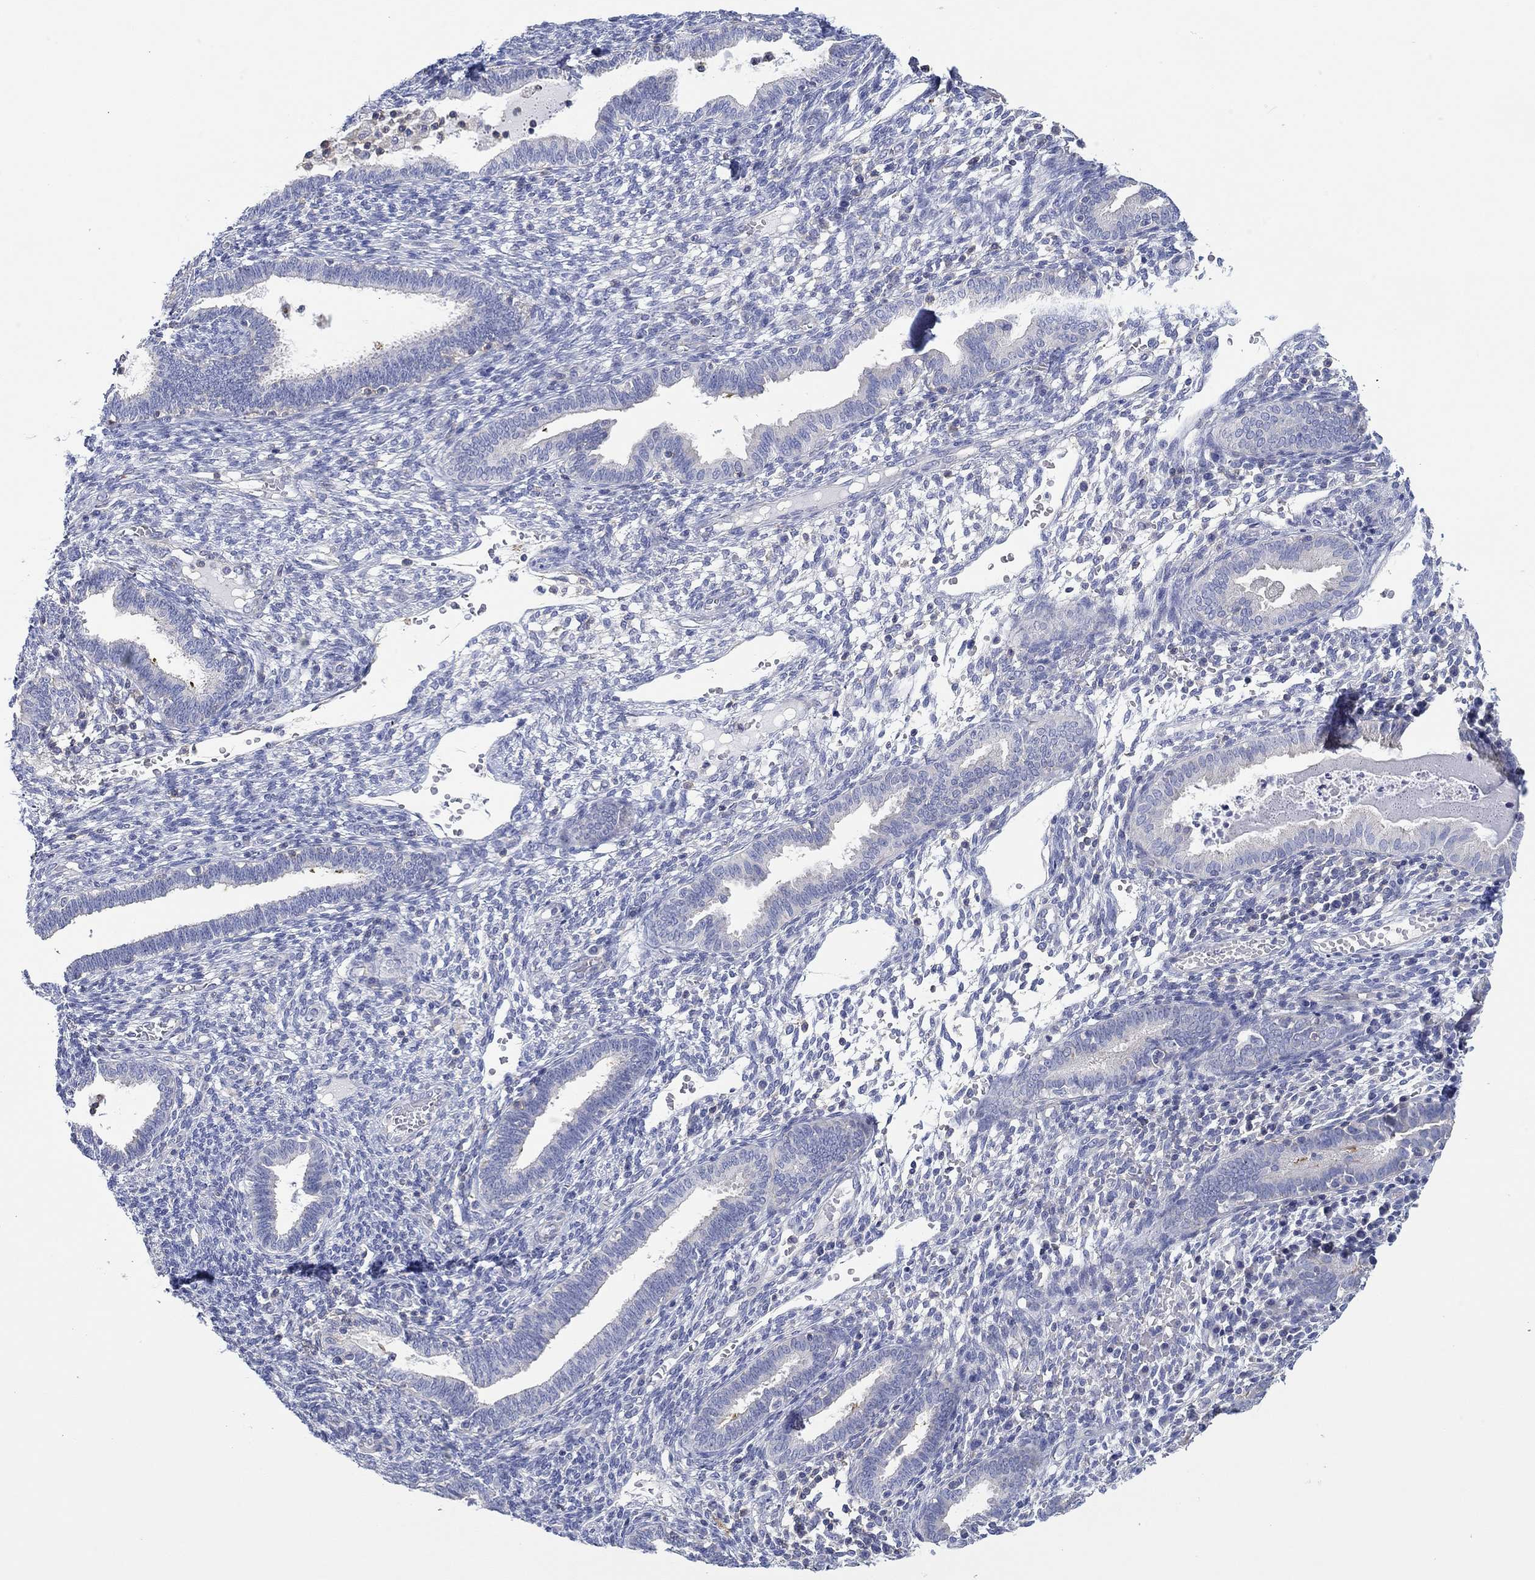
{"staining": {"intensity": "negative", "quantity": "none", "location": "none"}, "tissue": "endometrium", "cell_type": "Cells in endometrial stroma", "image_type": "normal", "snomed": [{"axis": "morphology", "description": "Normal tissue, NOS"}, {"axis": "topography", "description": "Endometrium"}], "caption": "Immunohistochemistry (IHC) of normal endometrium exhibits no expression in cells in endometrial stroma. (DAB (3,3'-diaminobenzidine) immunohistochemistry (IHC), high magnification).", "gene": "PPIL6", "patient": {"sex": "female", "age": 42}}